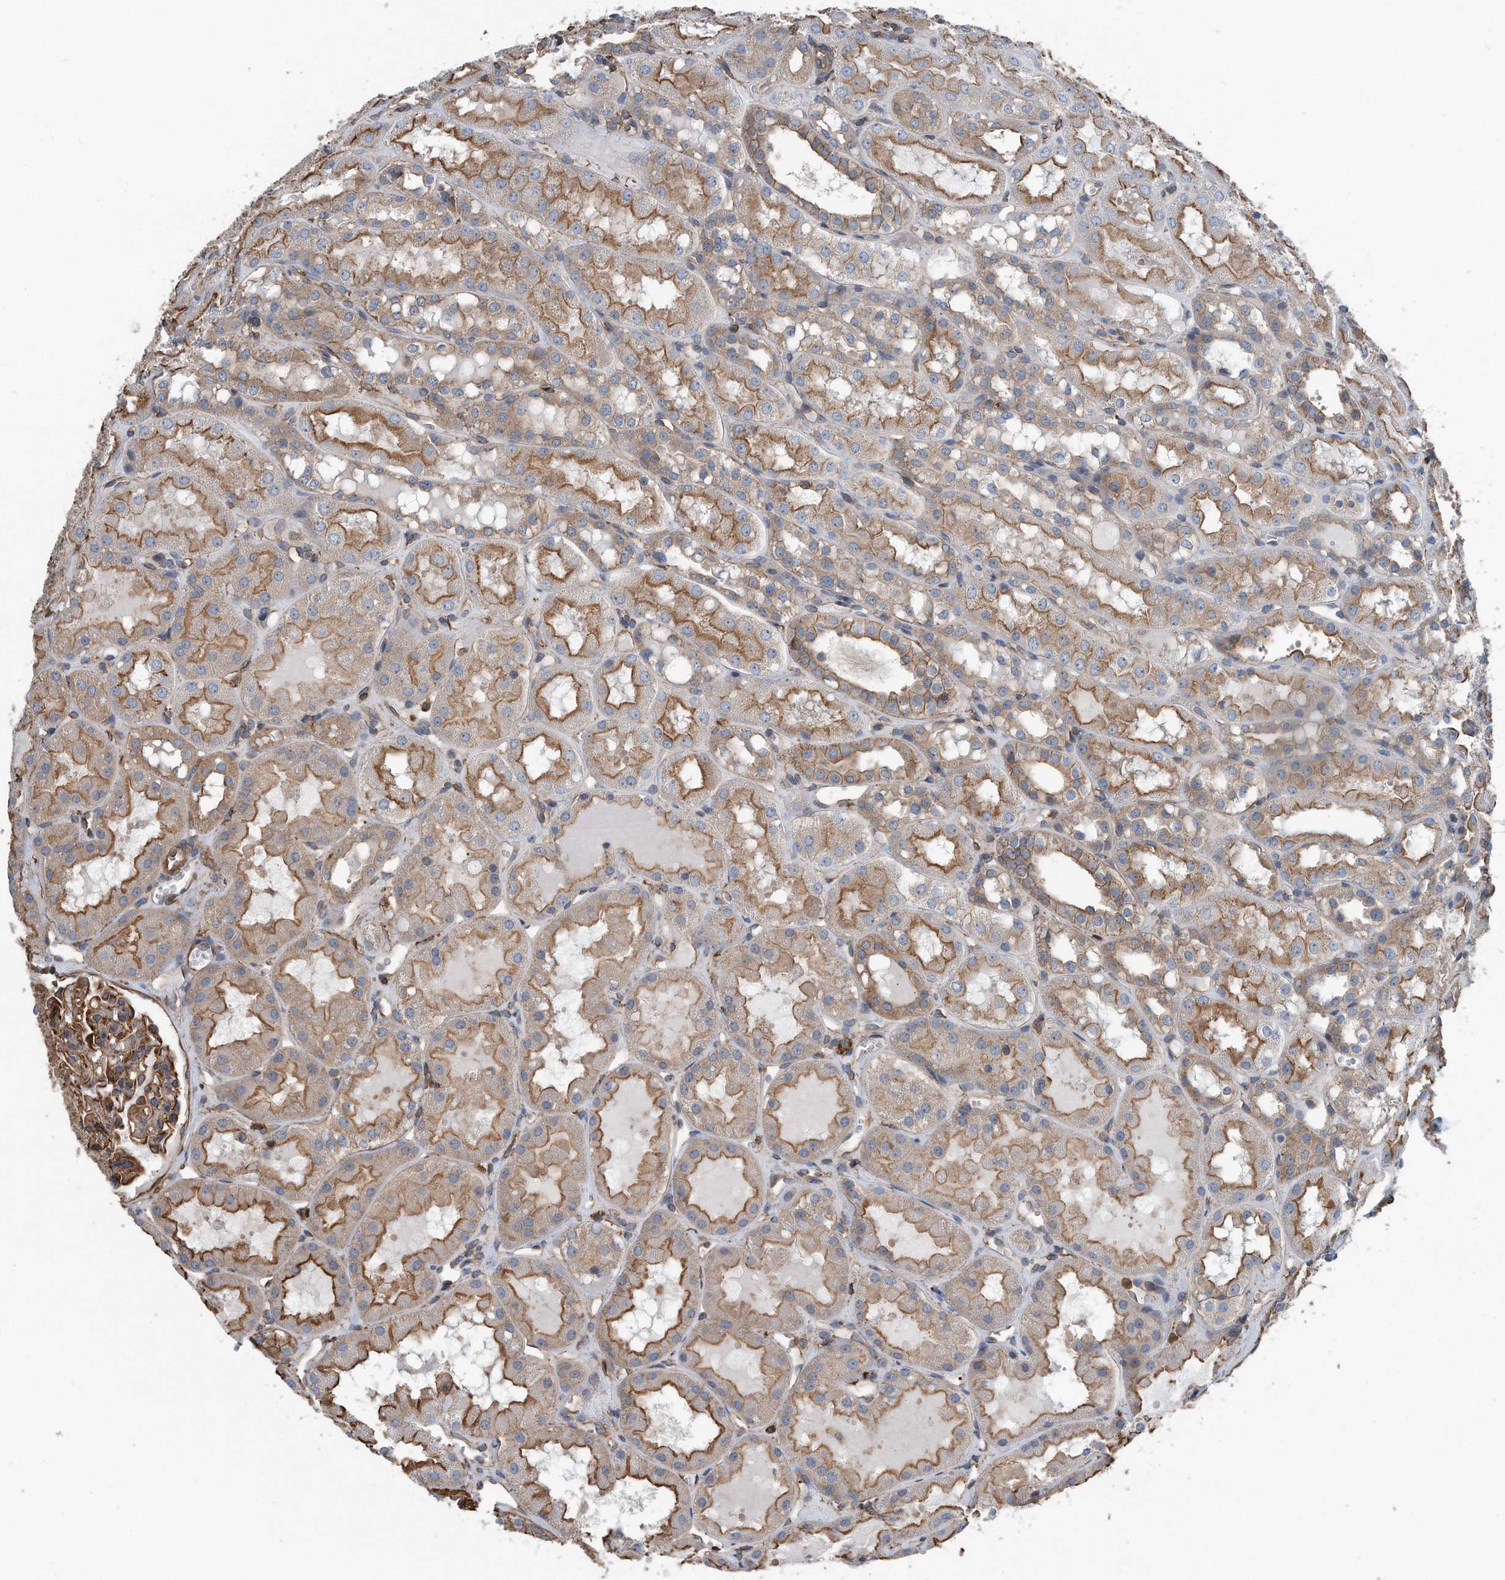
{"staining": {"intensity": "strong", "quantity": ">75%", "location": "cytoplasmic/membranous"}, "tissue": "kidney", "cell_type": "Cells in glomeruli", "image_type": "normal", "snomed": [{"axis": "morphology", "description": "Normal tissue, NOS"}, {"axis": "topography", "description": "Kidney"}], "caption": "Cells in glomeruli reveal strong cytoplasmic/membranous staining in approximately >75% of cells in benign kidney. (DAB IHC, brown staining for protein, blue staining for nuclei).", "gene": "RSPO3", "patient": {"sex": "male", "age": 16}}